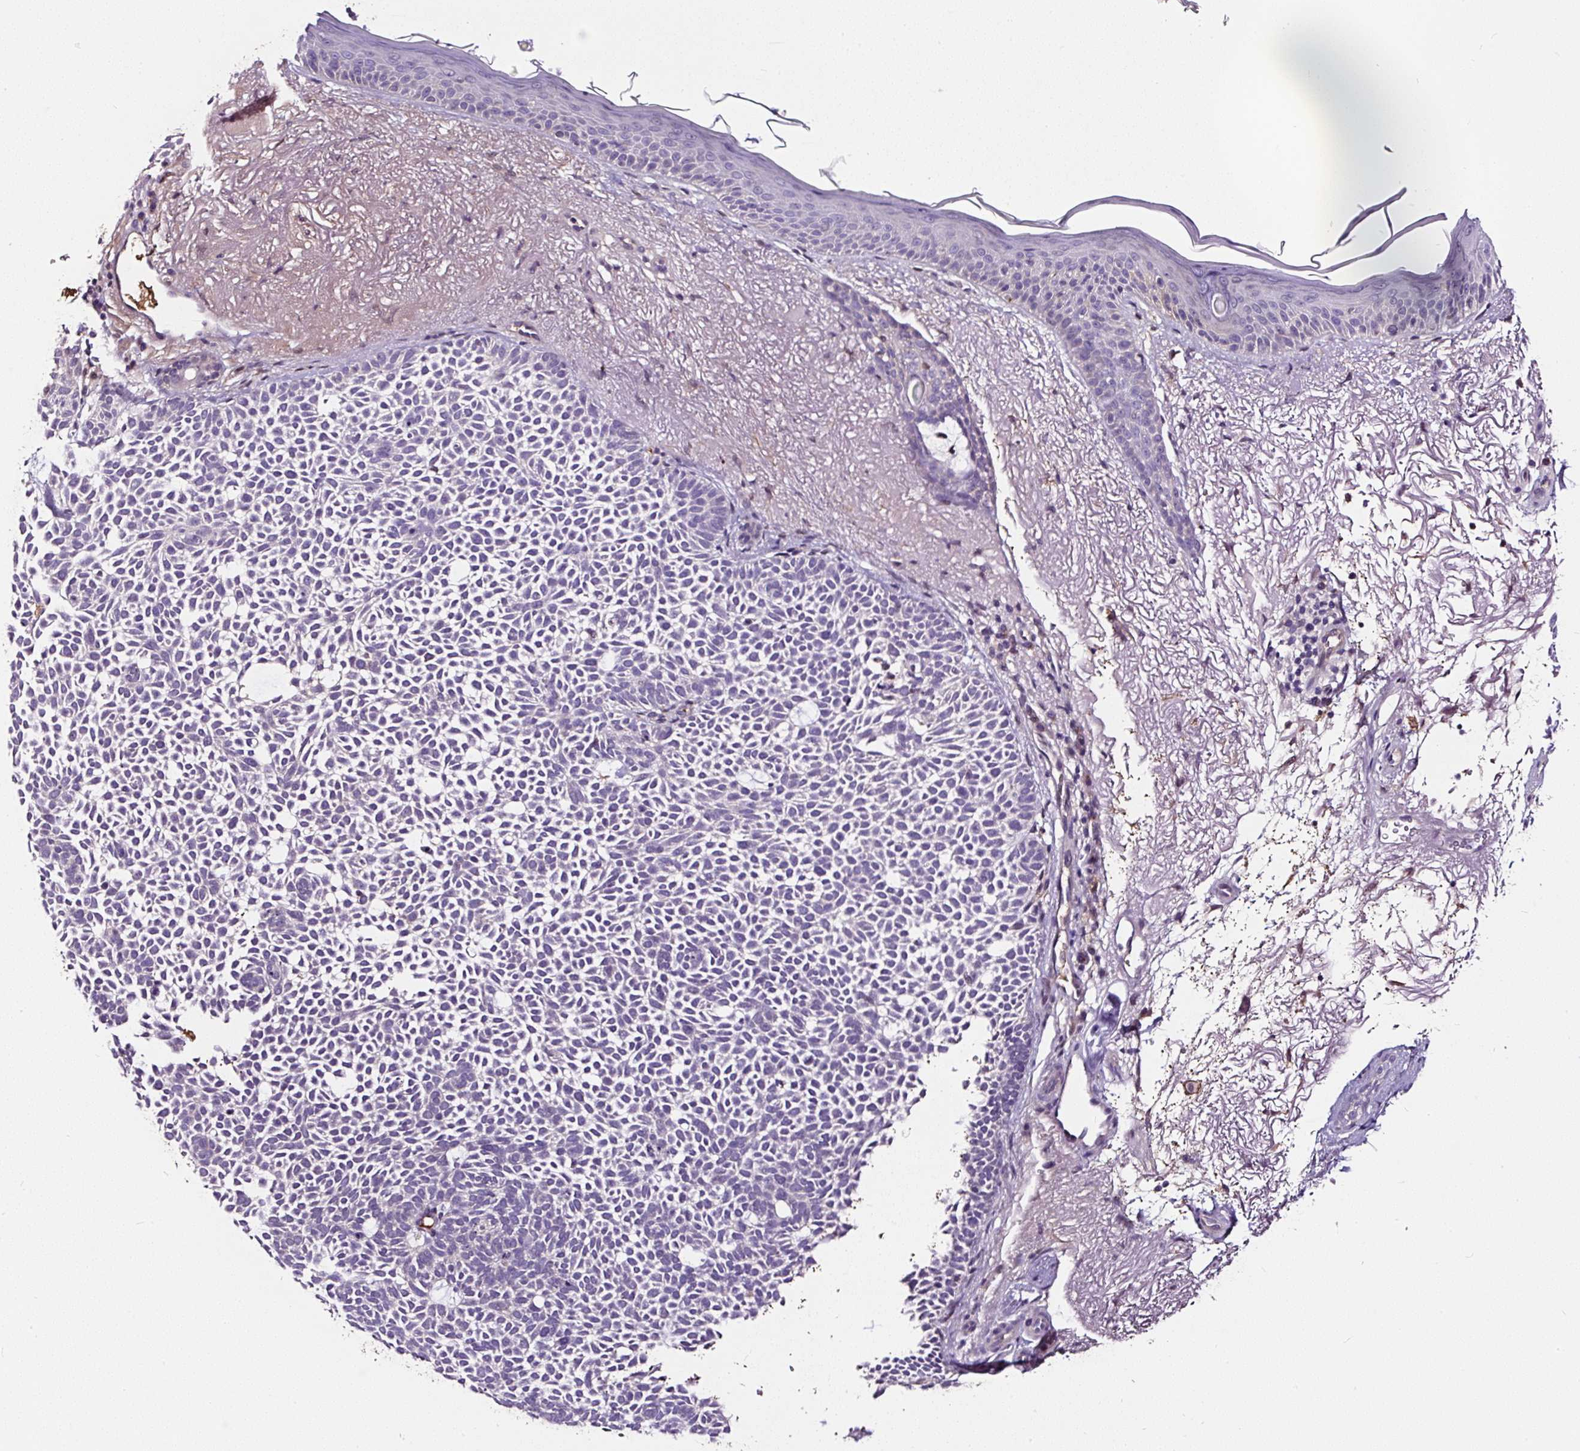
{"staining": {"intensity": "negative", "quantity": "none", "location": "none"}, "tissue": "skin cancer", "cell_type": "Tumor cells", "image_type": "cancer", "snomed": [{"axis": "morphology", "description": "Basal cell carcinoma"}, {"axis": "topography", "description": "Skin"}], "caption": "Basal cell carcinoma (skin) was stained to show a protein in brown. There is no significant expression in tumor cells. Nuclei are stained in blue.", "gene": "LRRC24", "patient": {"sex": "female", "age": 77}}